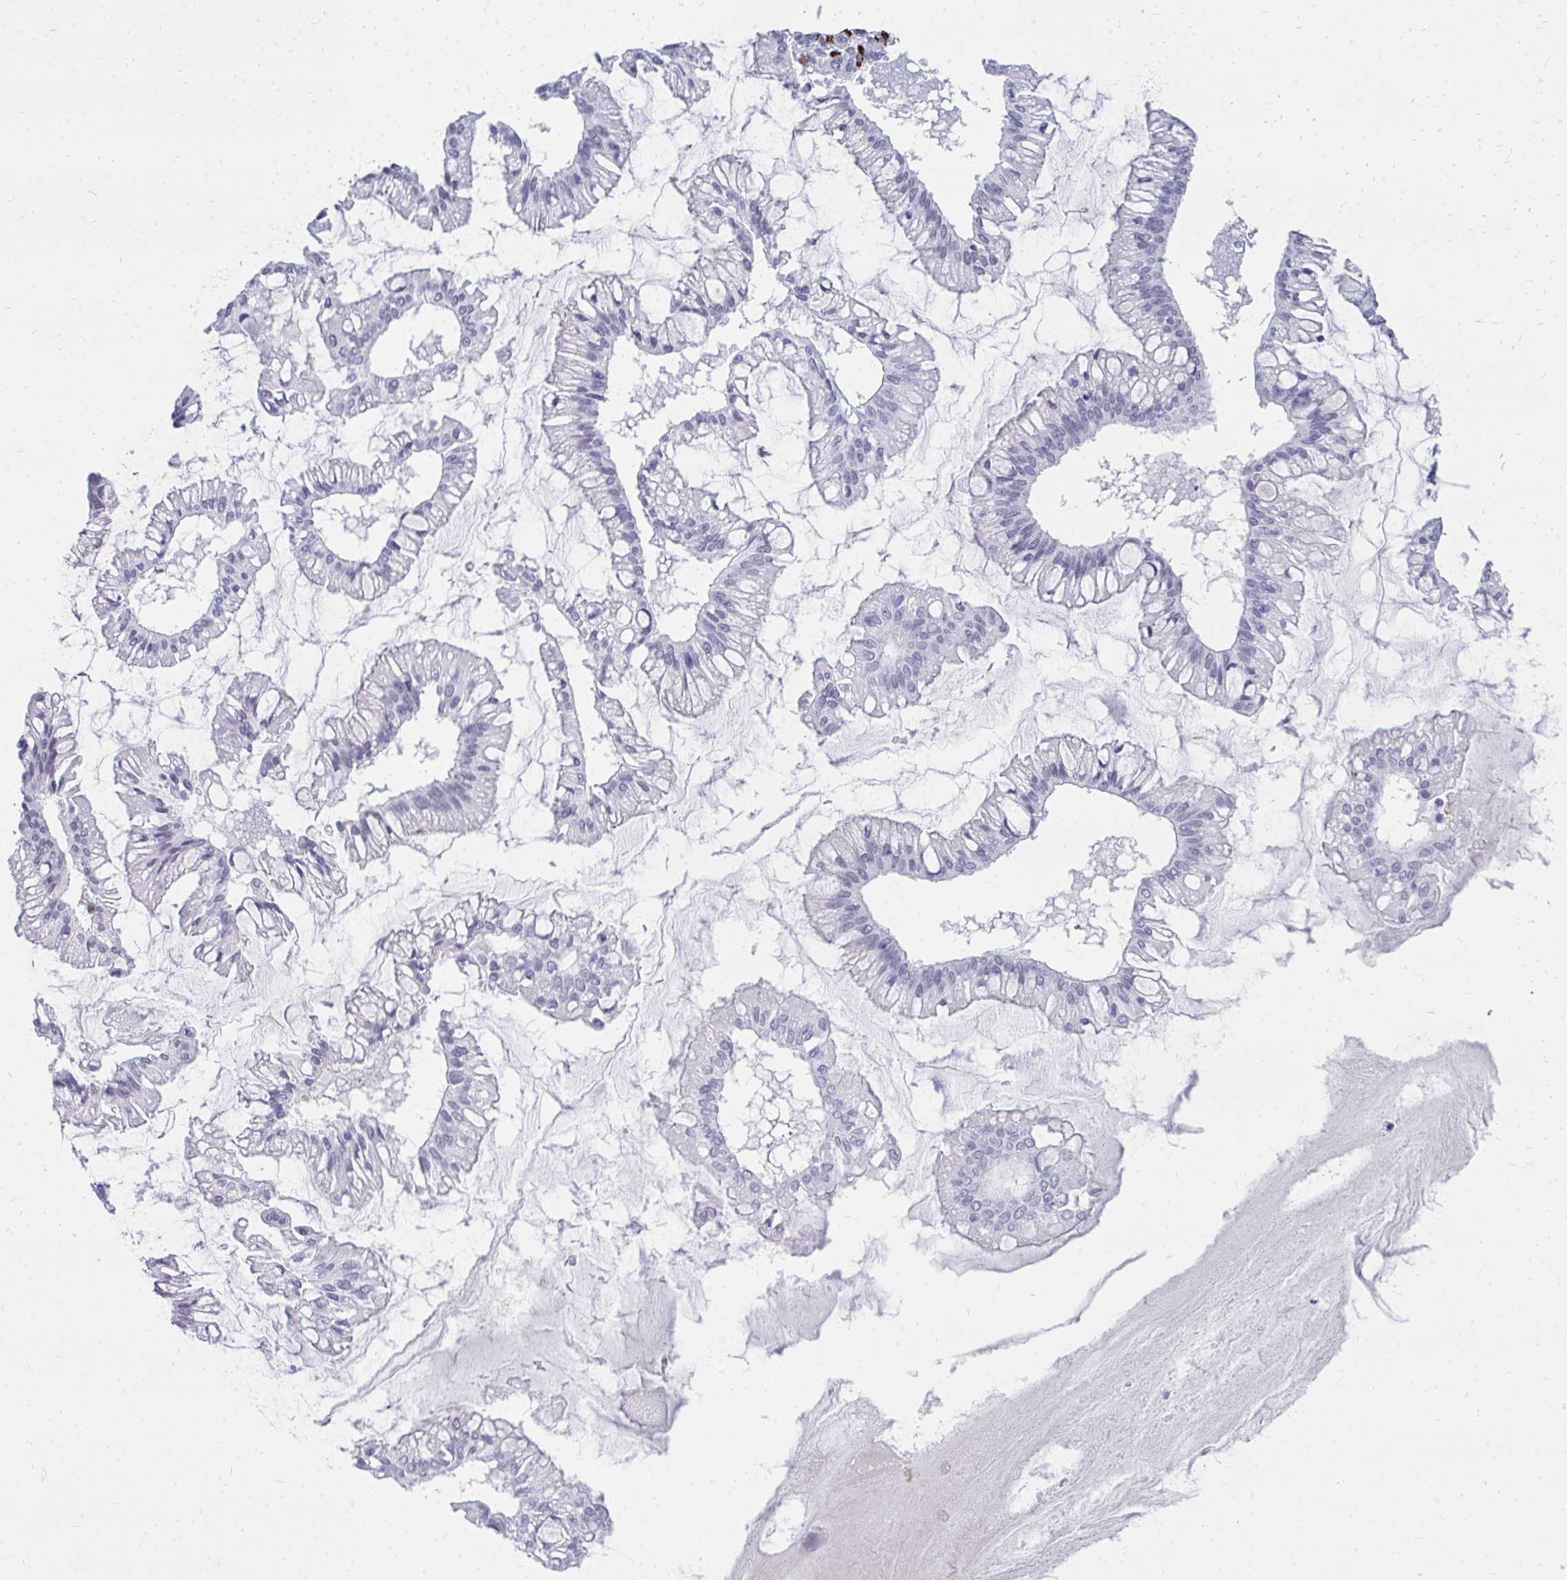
{"staining": {"intensity": "negative", "quantity": "none", "location": "none"}, "tissue": "ovarian cancer", "cell_type": "Tumor cells", "image_type": "cancer", "snomed": [{"axis": "morphology", "description": "Cystadenocarcinoma, mucinous, NOS"}, {"axis": "topography", "description": "Ovary"}], "caption": "Immunohistochemistry (IHC) of ovarian mucinous cystadenocarcinoma exhibits no expression in tumor cells. (DAB IHC, high magnification).", "gene": "CD163", "patient": {"sex": "female", "age": 73}}